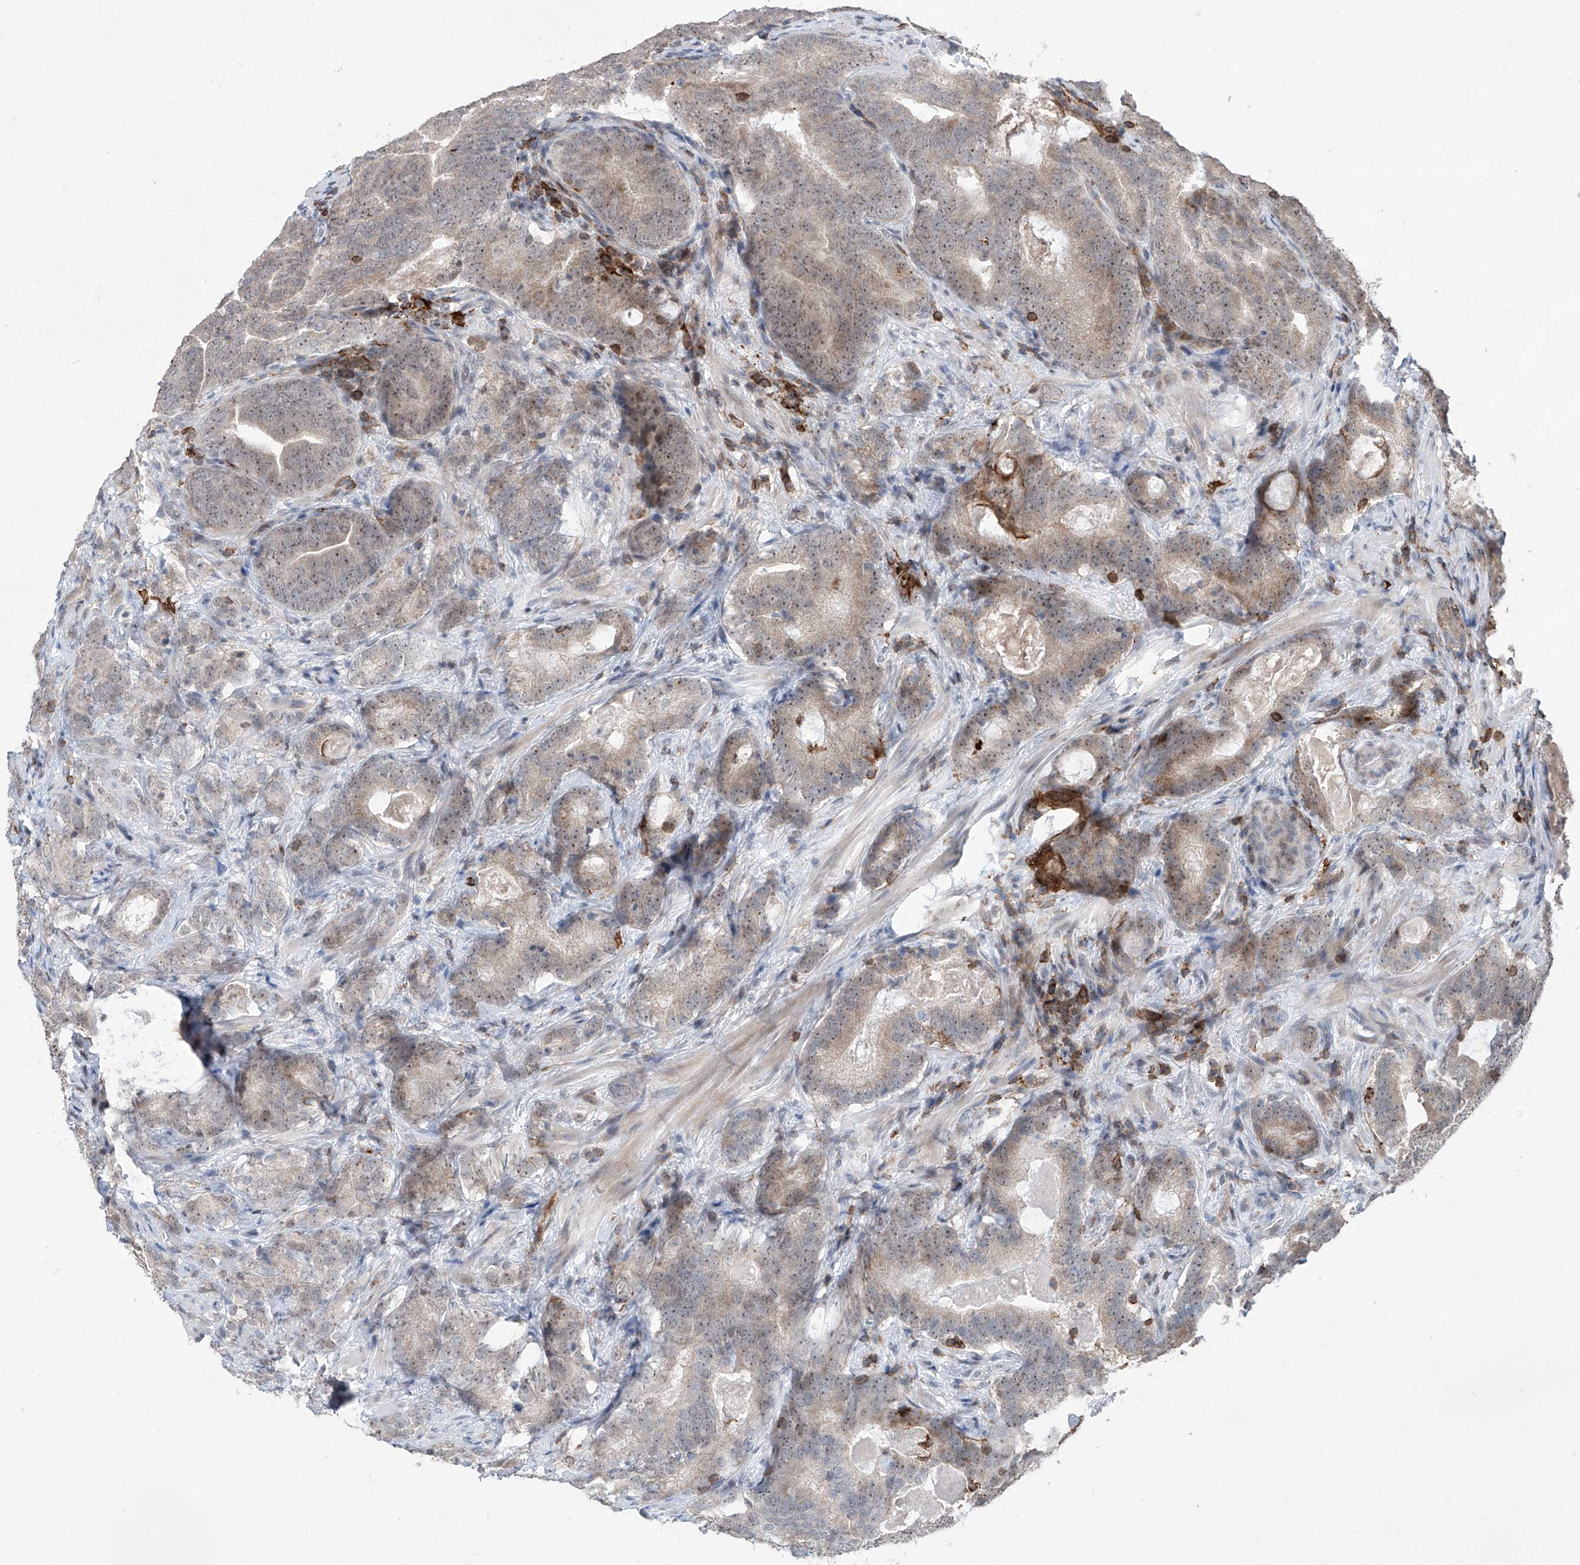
{"staining": {"intensity": "moderate", "quantity": "25%-75%", "location": "cytoplasmic/membranous,nuclear"}, "tissue": "prostate cancer", "cell_type": "Tumor cells", "image_type": "cancer", "snomed": [{"axis": "morphology", "description": "Adenocarcinoma, High grade"}, {"axis": "topography", "description": "Prostate"}], "caption": "Brown immunohistochemical staining in high-grade adenocarcinoma (prostate) demonstrates moderate cytoplasmic/membranous and nuclear expression in about 25%-75% of tumor cells.", "gene": "ZBTB48", "patient": {"sex": "male", "age": 66}}